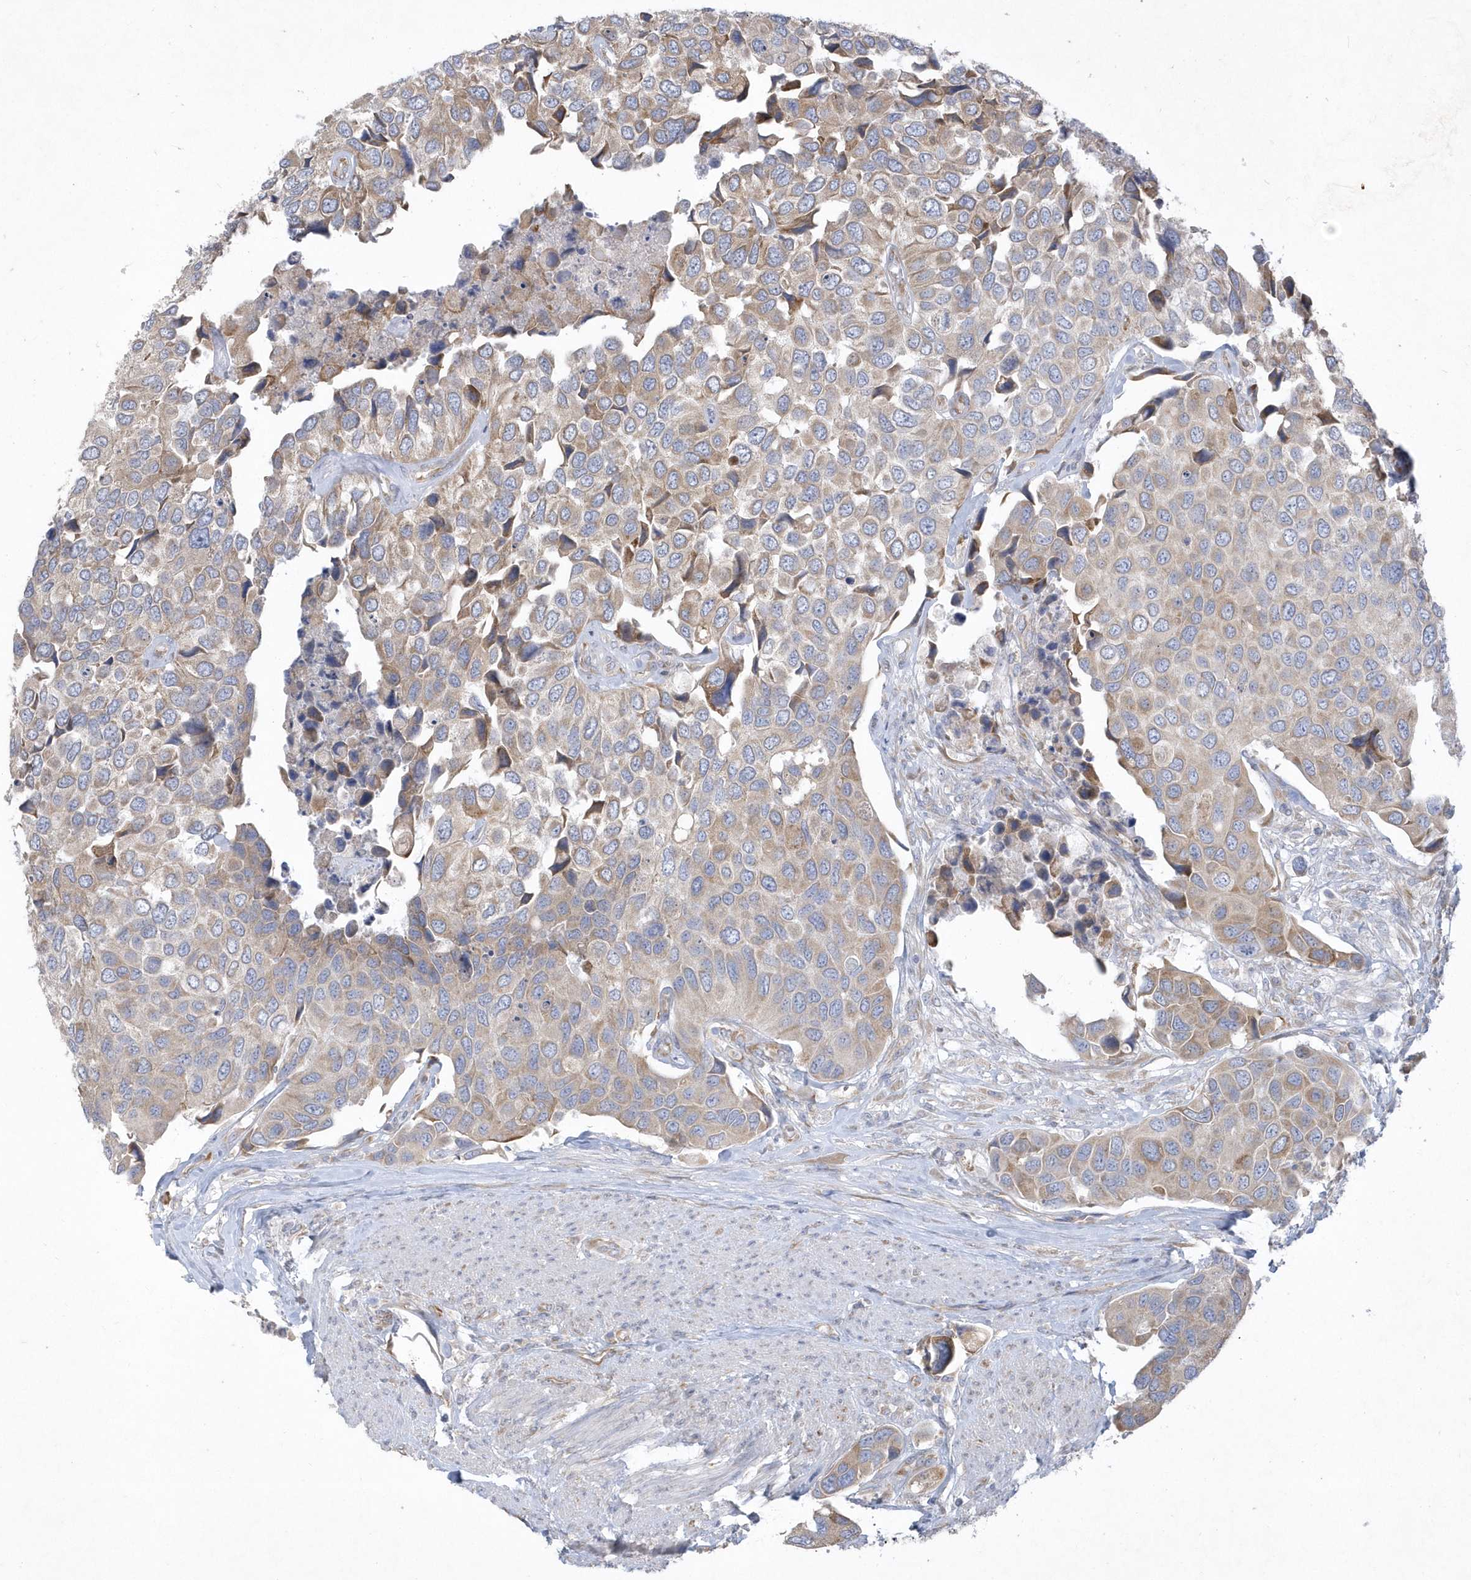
{"staining": {"intensity": "moderate", "quantity": "25%-75%", "location": "cytoplasmic/membranous"}, "tissue": "urothelial cancer", "cell_type": "Tumor cells", "image_type": "cancer", "snomed": [{"axis": "morphology", "description": "Urothelial carcinoma, High grade"}, {"axis": "topography", "description": "Urinary bladder"}], "caption": "A micrograph of urothelial carcinoma (high-grade) stained for a protein displays moderate cytoplasmic/membranous brown staining in tumor cells.", "gene": "DGAT1", "patient": {"sex": "male", "age": 74}}